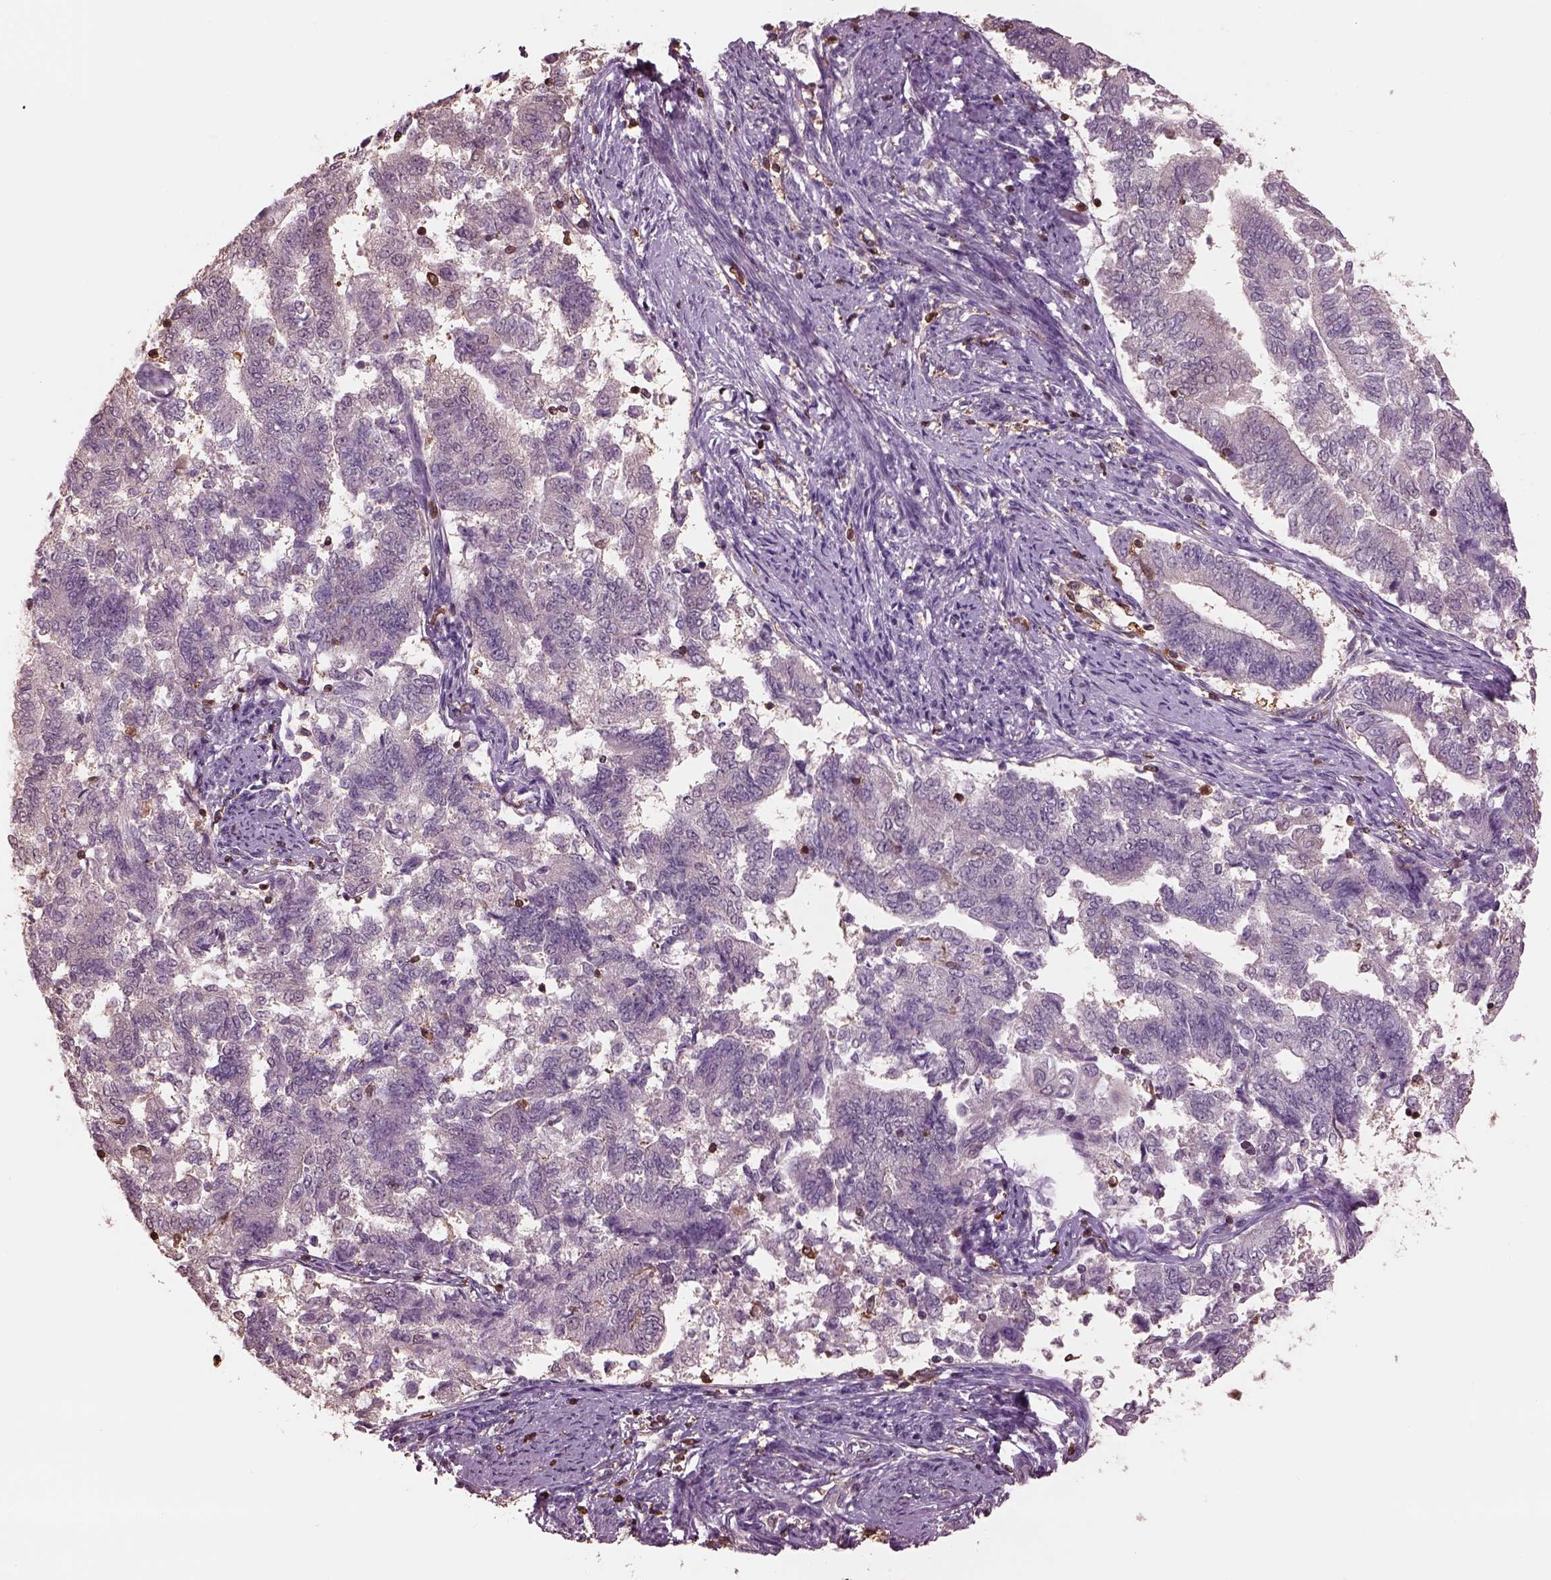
{"staining": {"intensity": "negative", "quantity": "none", "location": "none"}, "tissue": "endometrial cancer", "cell_type": "Tumor cells", "image_type": "cancer", "snomed": [{"axis": "morphology", "description": "Adenocarcinoma, NOS"}, {"axis": "topography", "description": "Endometrium"}], "caption": "There is no significant expression in tumor cells of endometrial cancer. The staining is performed using DAB brown chromogen with nuclei counter-stained in using hematoxylin.", "gene": "IL31RA", "patient": {"sex": "female", "age": 65}}